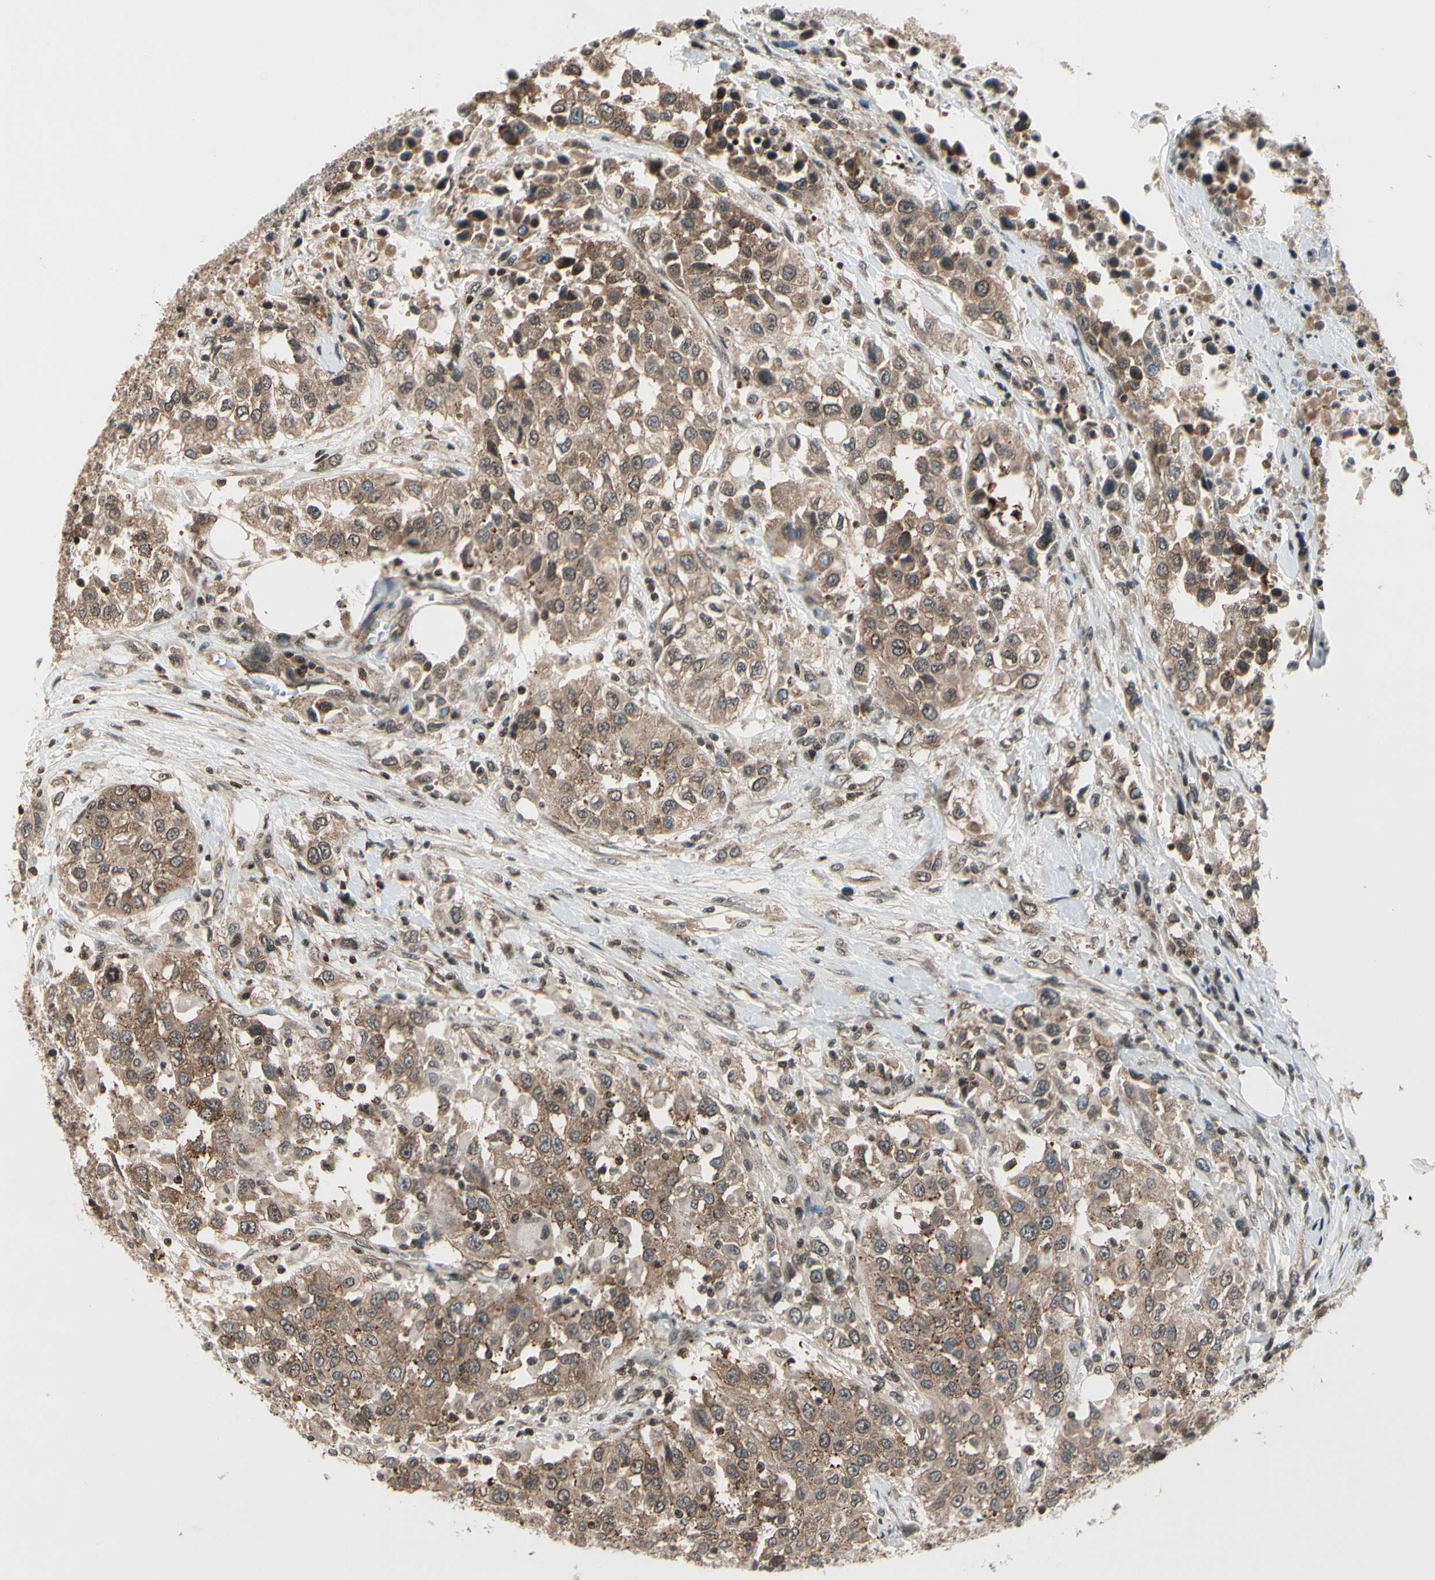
{"staining": {"intensity": "moderate", "quantity": "25%-75%", "location": "cytoplasmic/membranous"}, "tissue": "urothelial cancer", "cell_type": "Tumor cells", "image_type": "cancer", "snomed": [{"axis": "morphology", "description": "Urothelial carcinoma, High grade"}, {"axis": "topography", "description": "Urinary bladder"}], "caption": "Brown immunohistochemical staining in human urothelial carcinoma (high-grade) displays moderate cytoplasmic/membranous expression in approximately 25%-75% of tumor cells.", "gene": "SMN2", "patient": {"sex": "female", "age": 80}}